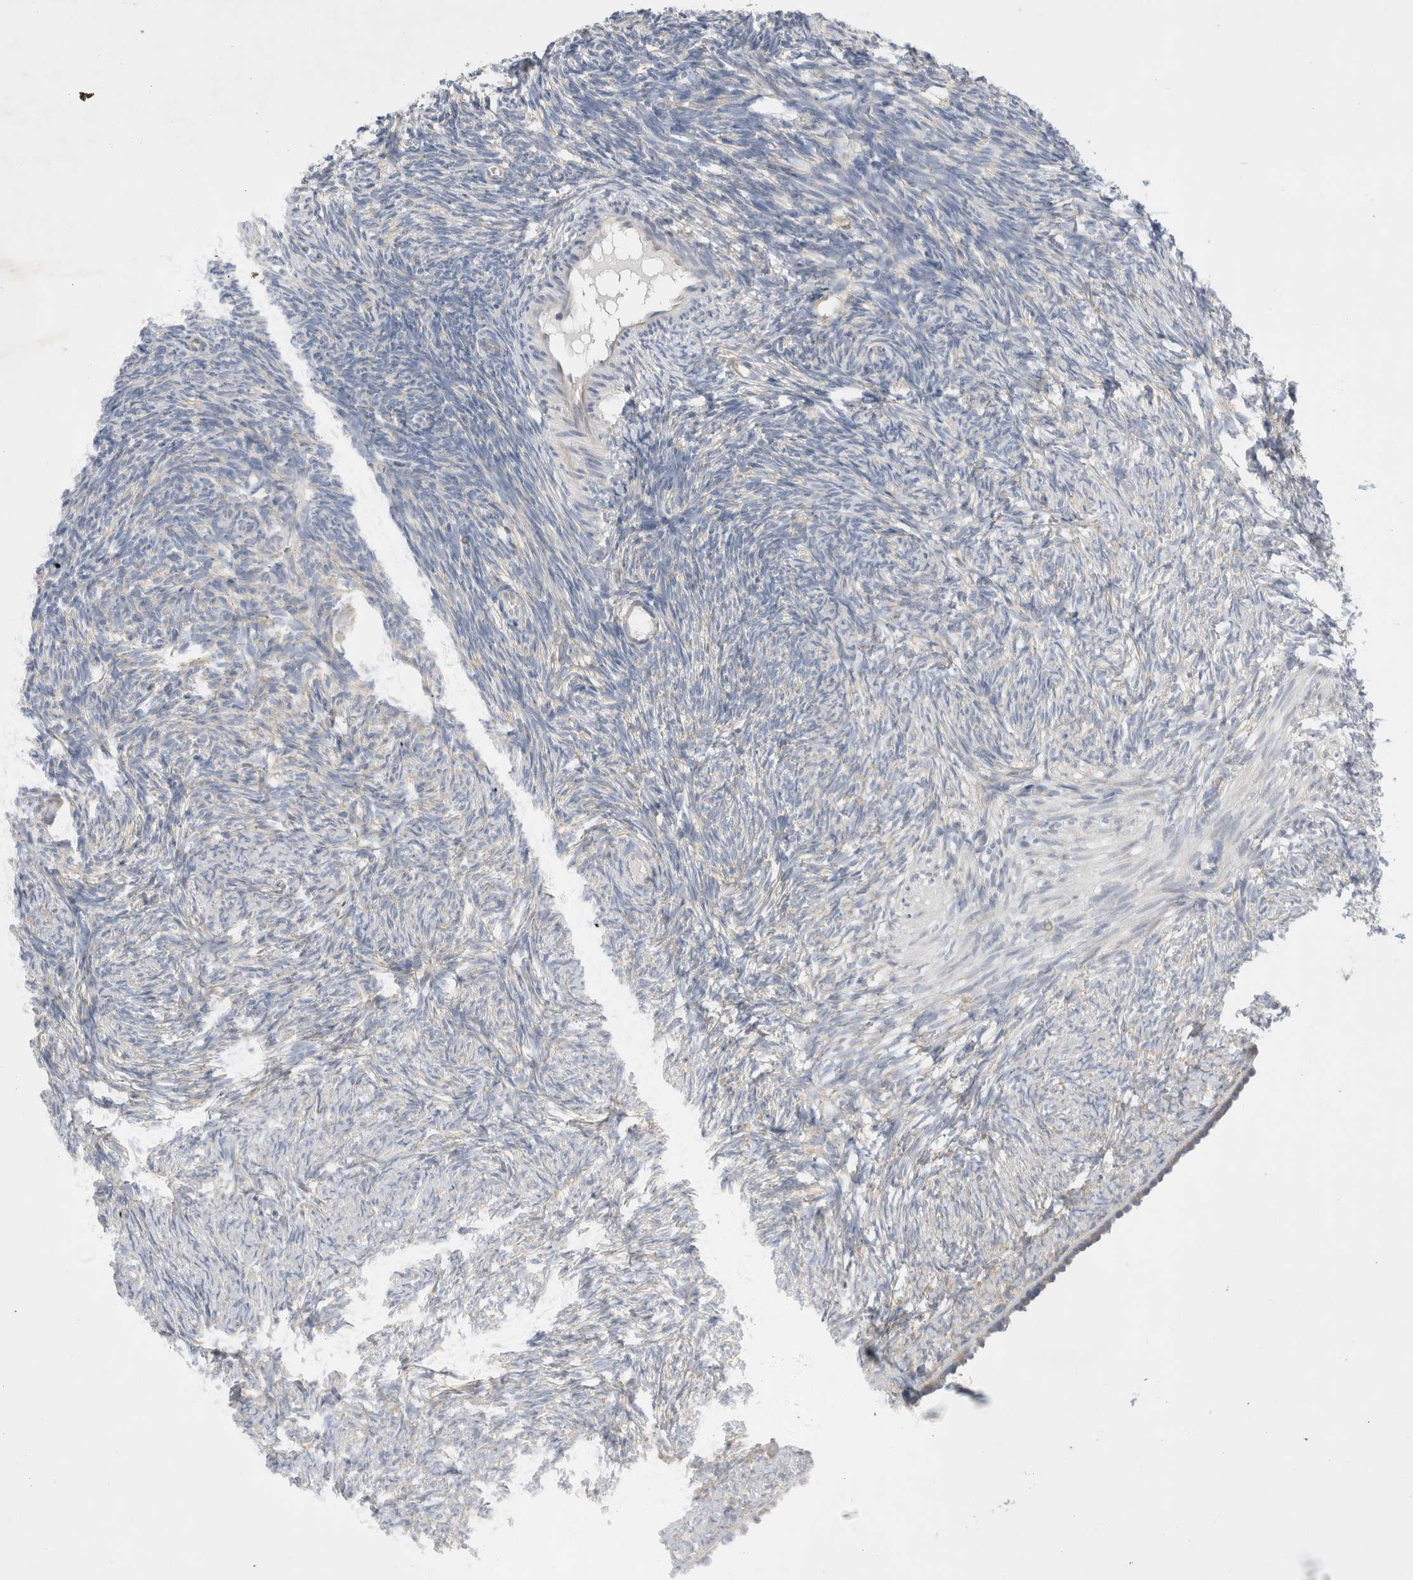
{"staining": {"intensity": "negative", "quantity": "none", "location": "none"}, "tissue": "ovary", "cell_type": "Follicle cells", "image_type": "normal", "snomed": [{"axis": "morphology", "description": "Normal tissue, NOS"}, {"axis": "topography", "description": "Ovary"}], "caption": "Immunohistochemistry (IHC) histopathology image of normal ovary: human ovary stained with DAB shows no significant protein positivity in follicle cells.", "gene": "ZNF23", "patient": {"sex": "female", "age": 34}}